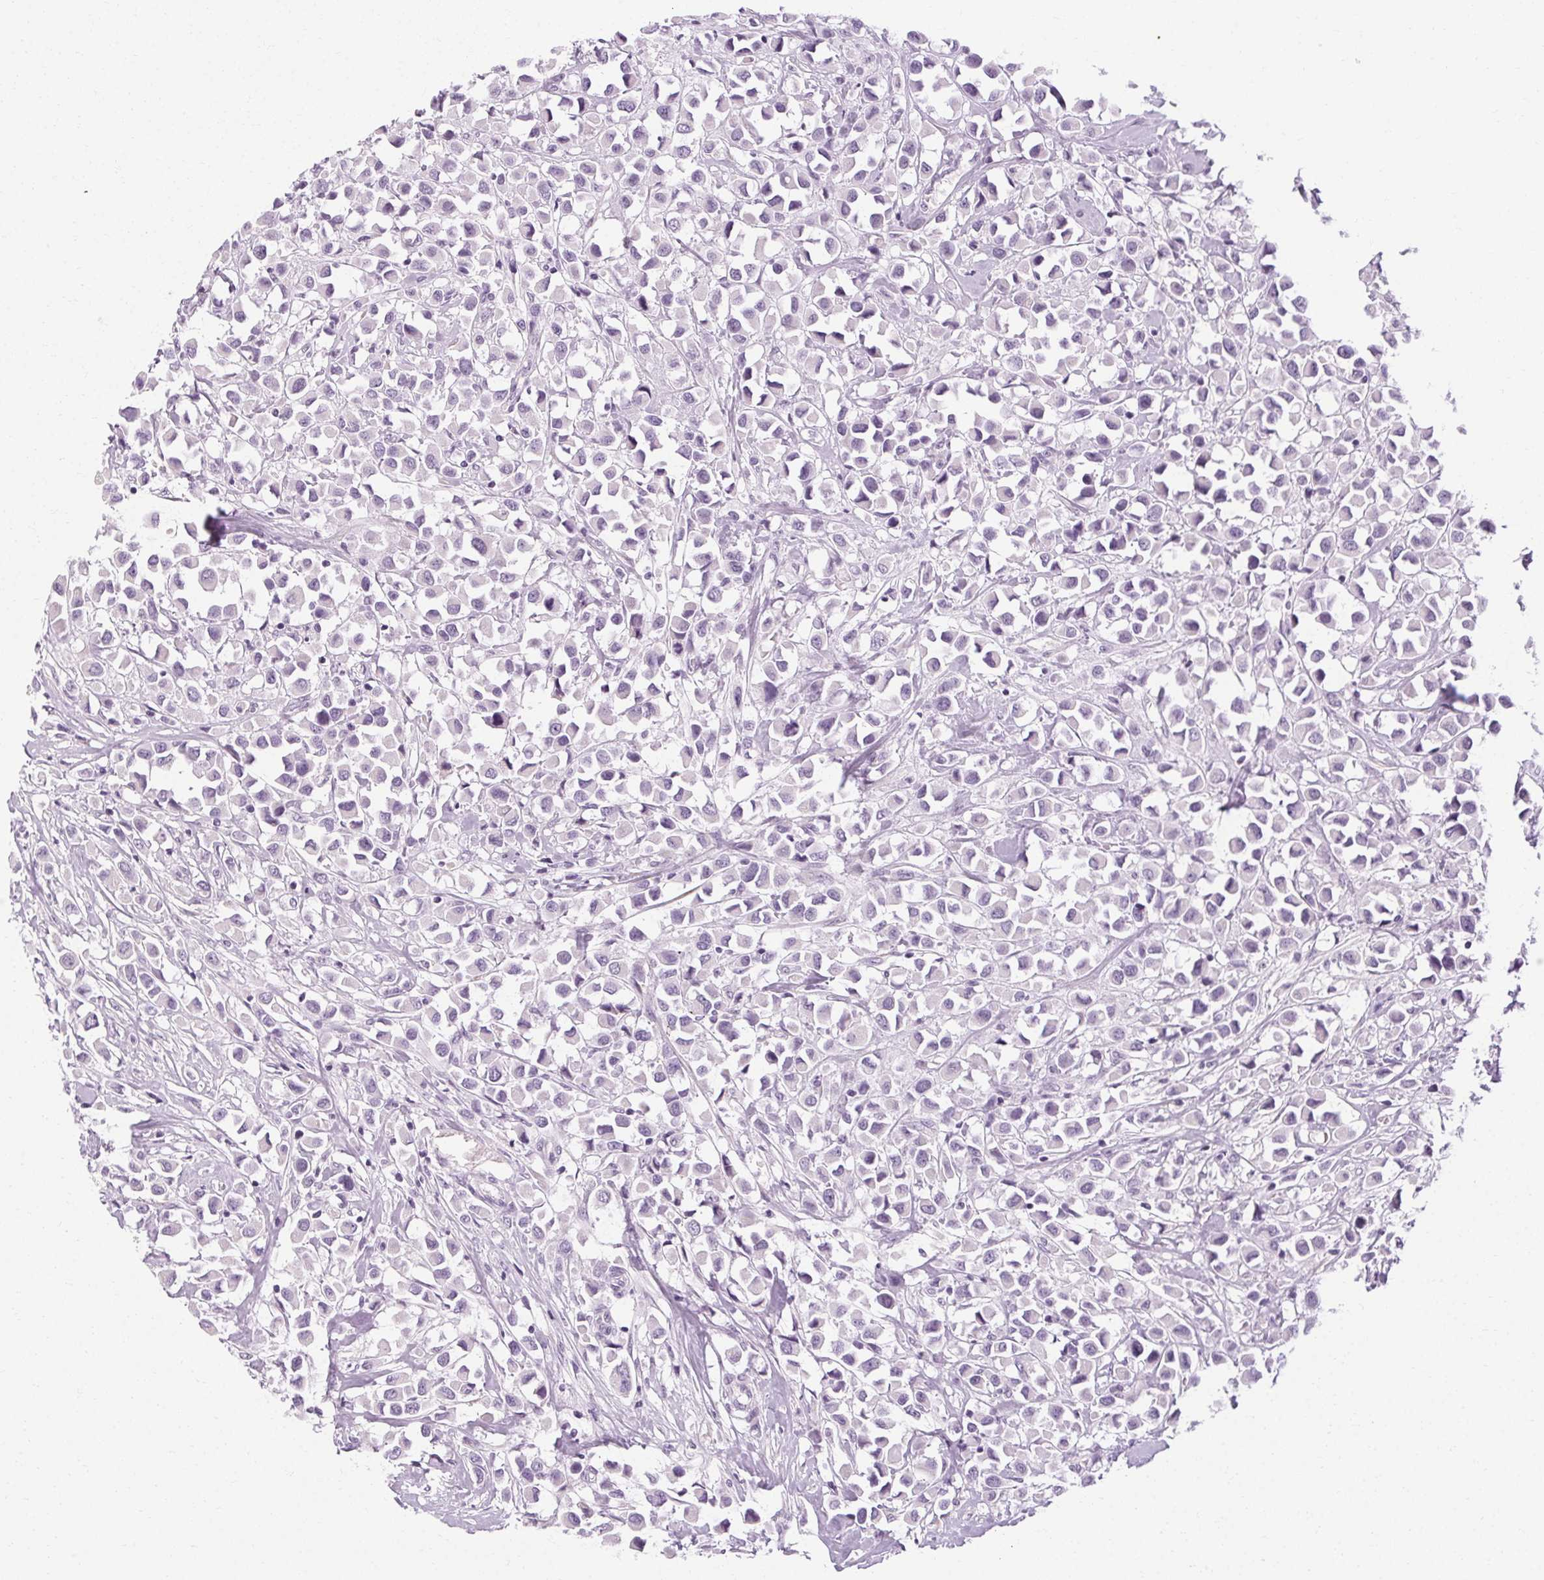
{"staining": {"intensity": "negative", "quantity": "none", "location": "none"}, "tissue": "breast cancer", "cell_type": "Tumor cells", "image_type": "cancer", "snomed": [{"axis": "morphology", "description": "Duct carcinoma"}, {"axis": "topography", "description": "Breast"}], "caption": "Breast cancer was stained to show a protein in brown. There is no significant expression in tumor cells.", "gene": "POMC", "patient": {"sex": "female", "age": 61}}